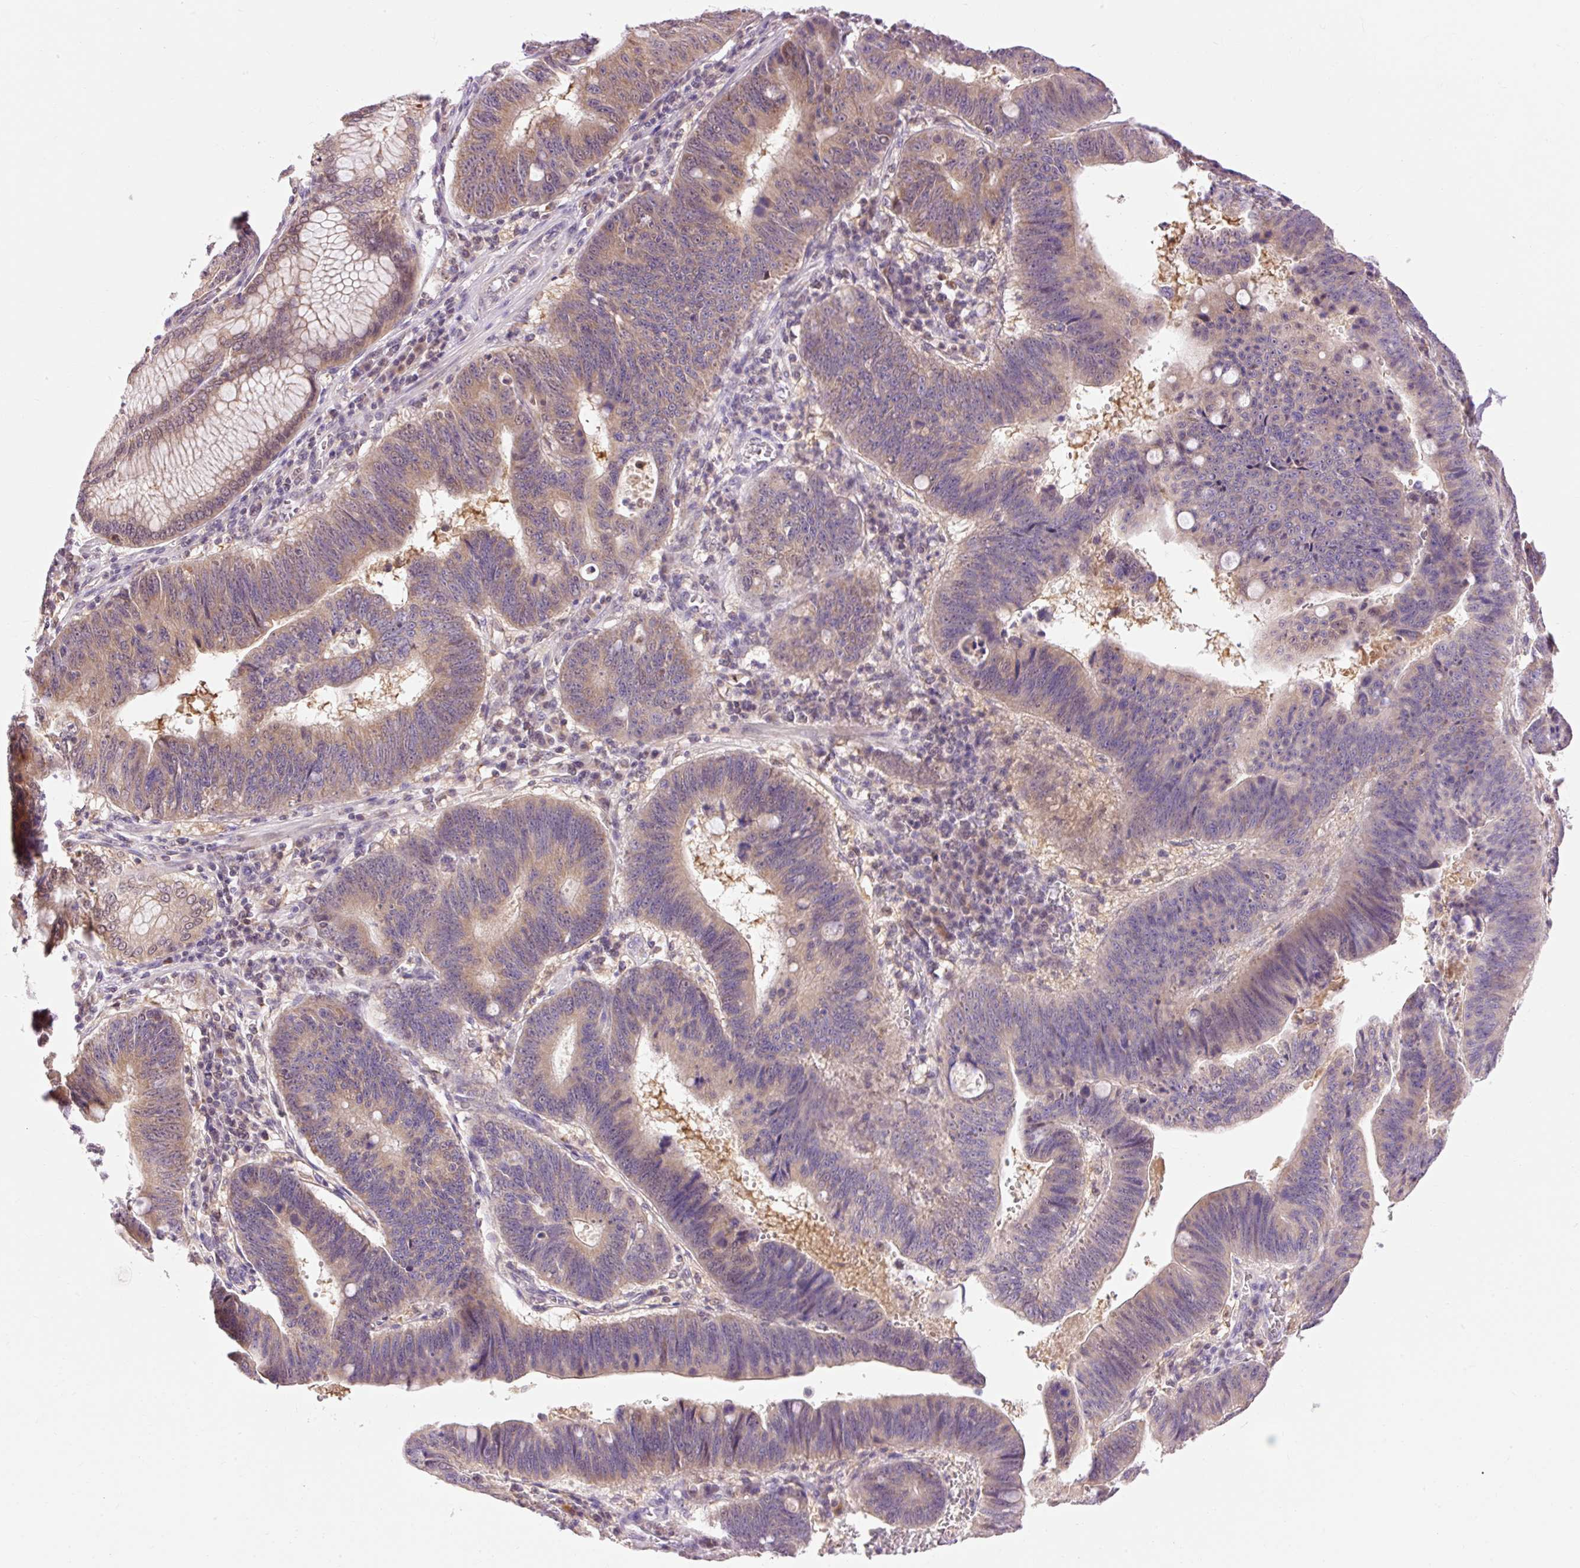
{"staining": {"intensity": "weak", "quantity": "25%-75%", "location": "cytoplasmic/membranous"}, "tissue": "stomach cancer", "cell_type": "Tumor cells", "image_type": "cancer", "snomed": [{"axis": "morphology", "description": "Adenocarcinoma, NOS"}, {"axis": "topography", "description": "Stomach"}], "caption": "Immunohistochemical staining of human stomach adenocarcinoma exhibits low levels of weak cytoplasmic/membranous positivity in approximately 25%-75% of tumor cells. Immunohistochemistry (ihc) stains the protein of interest in brown and the nuclei are stained blue.", "gene": "IMMT", "patient": {"sex": "male", "age": 59}}